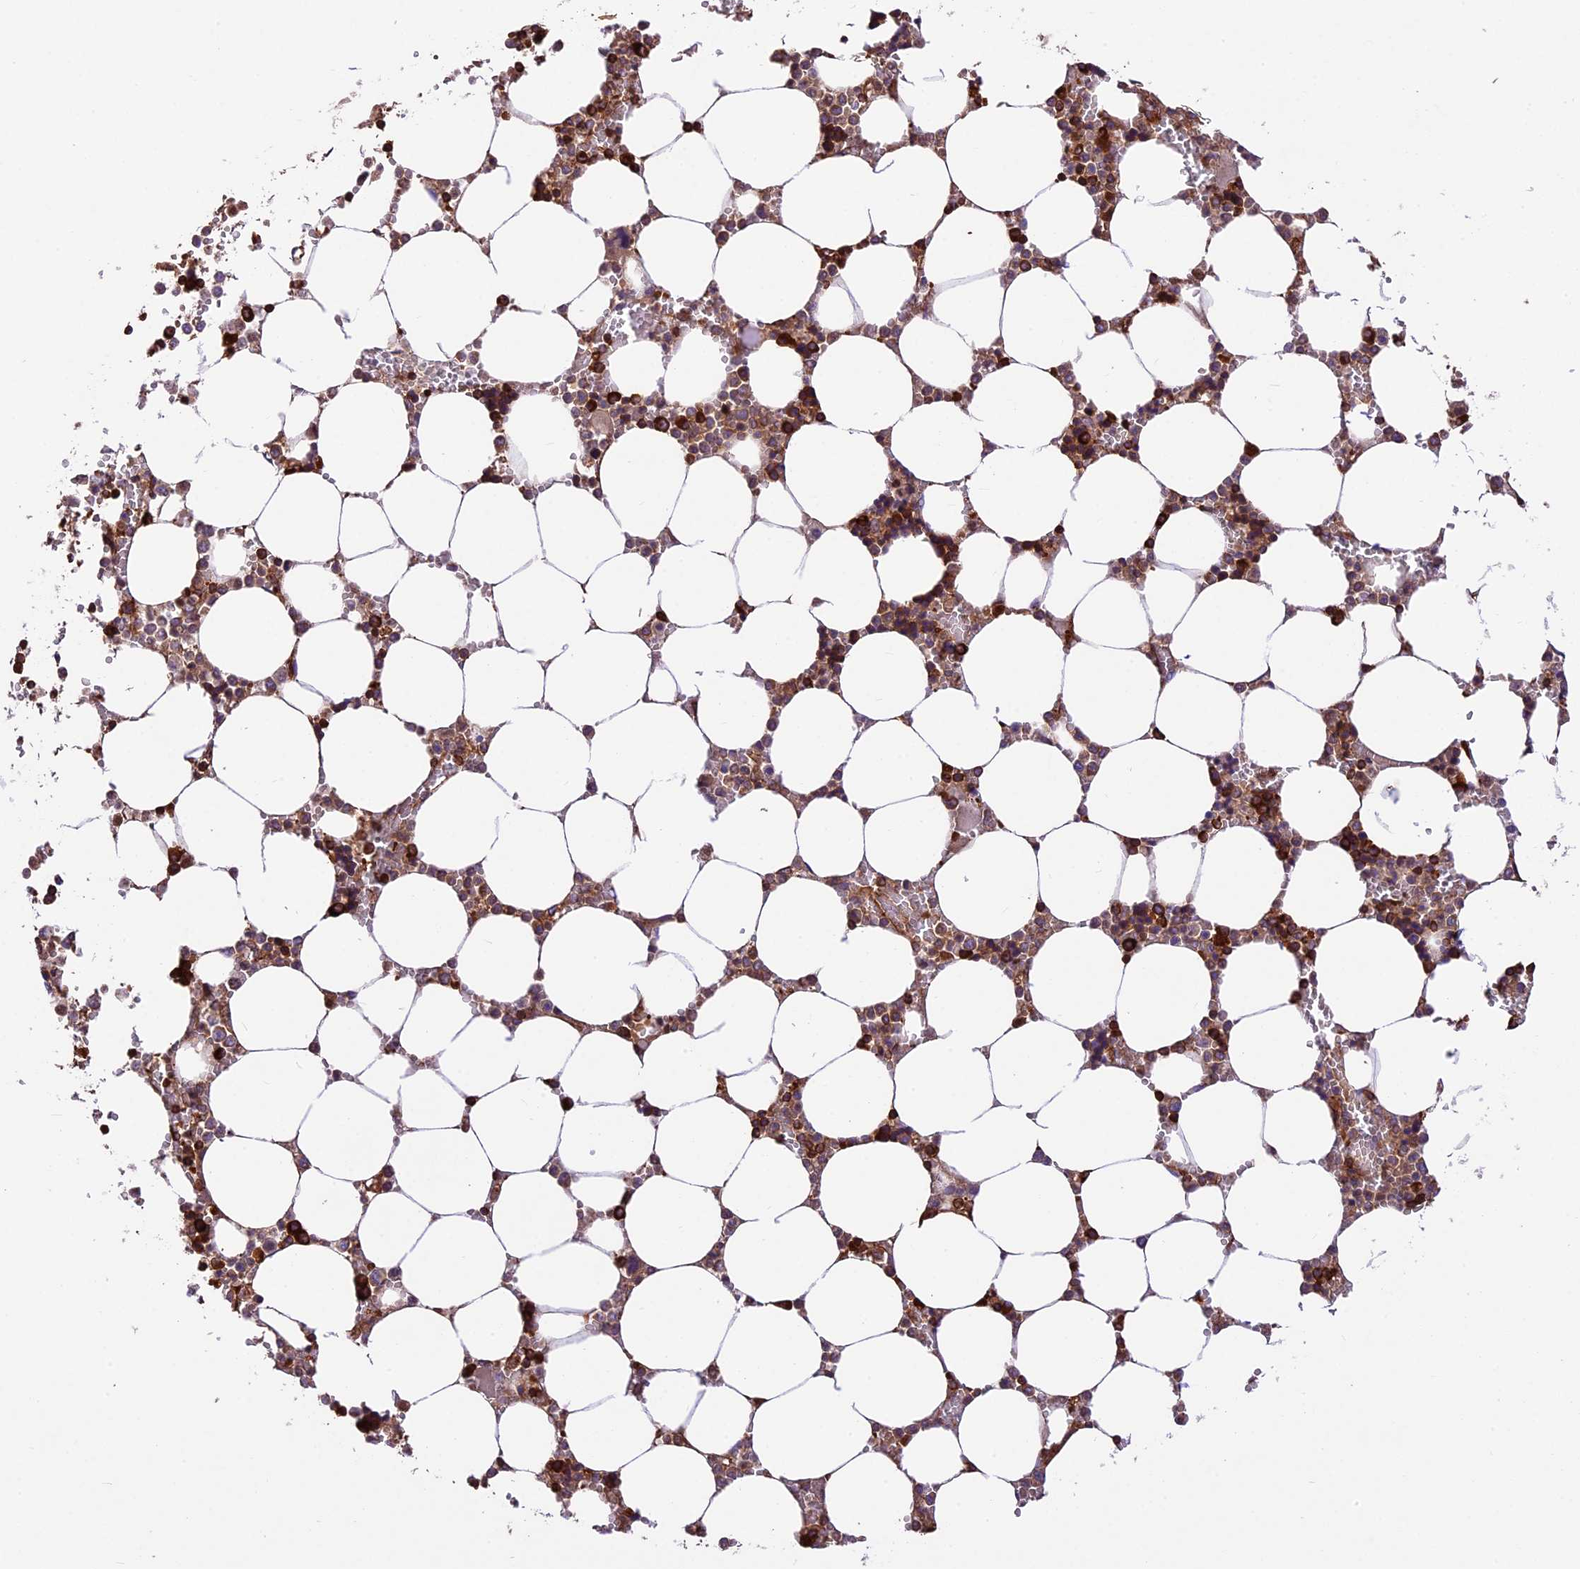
{"staining": {"intensity": "strong", "quantity": ">75%", "location": "cytoplasmic/membranous"}, "tissue": "bone marrow", "cell_type": "Hematopoietic cells", "image_type": "normal", "snomed": [{"axis": "morphology", "description": "Normal tissue, NOS"}, {"axis": "topography", "description": "Bone marrow"}], "caption": "Protein staining of benign bone marrow shows strong cytoplasmic/membranous expression in approximately >75% of hematopoietic cells. (DAB (3,3'-diaminobenzidine) IHC with brightfield microscopy, high magnification).", "gene": "KARS1", "patient": {"sex": "male", "age": 64}}